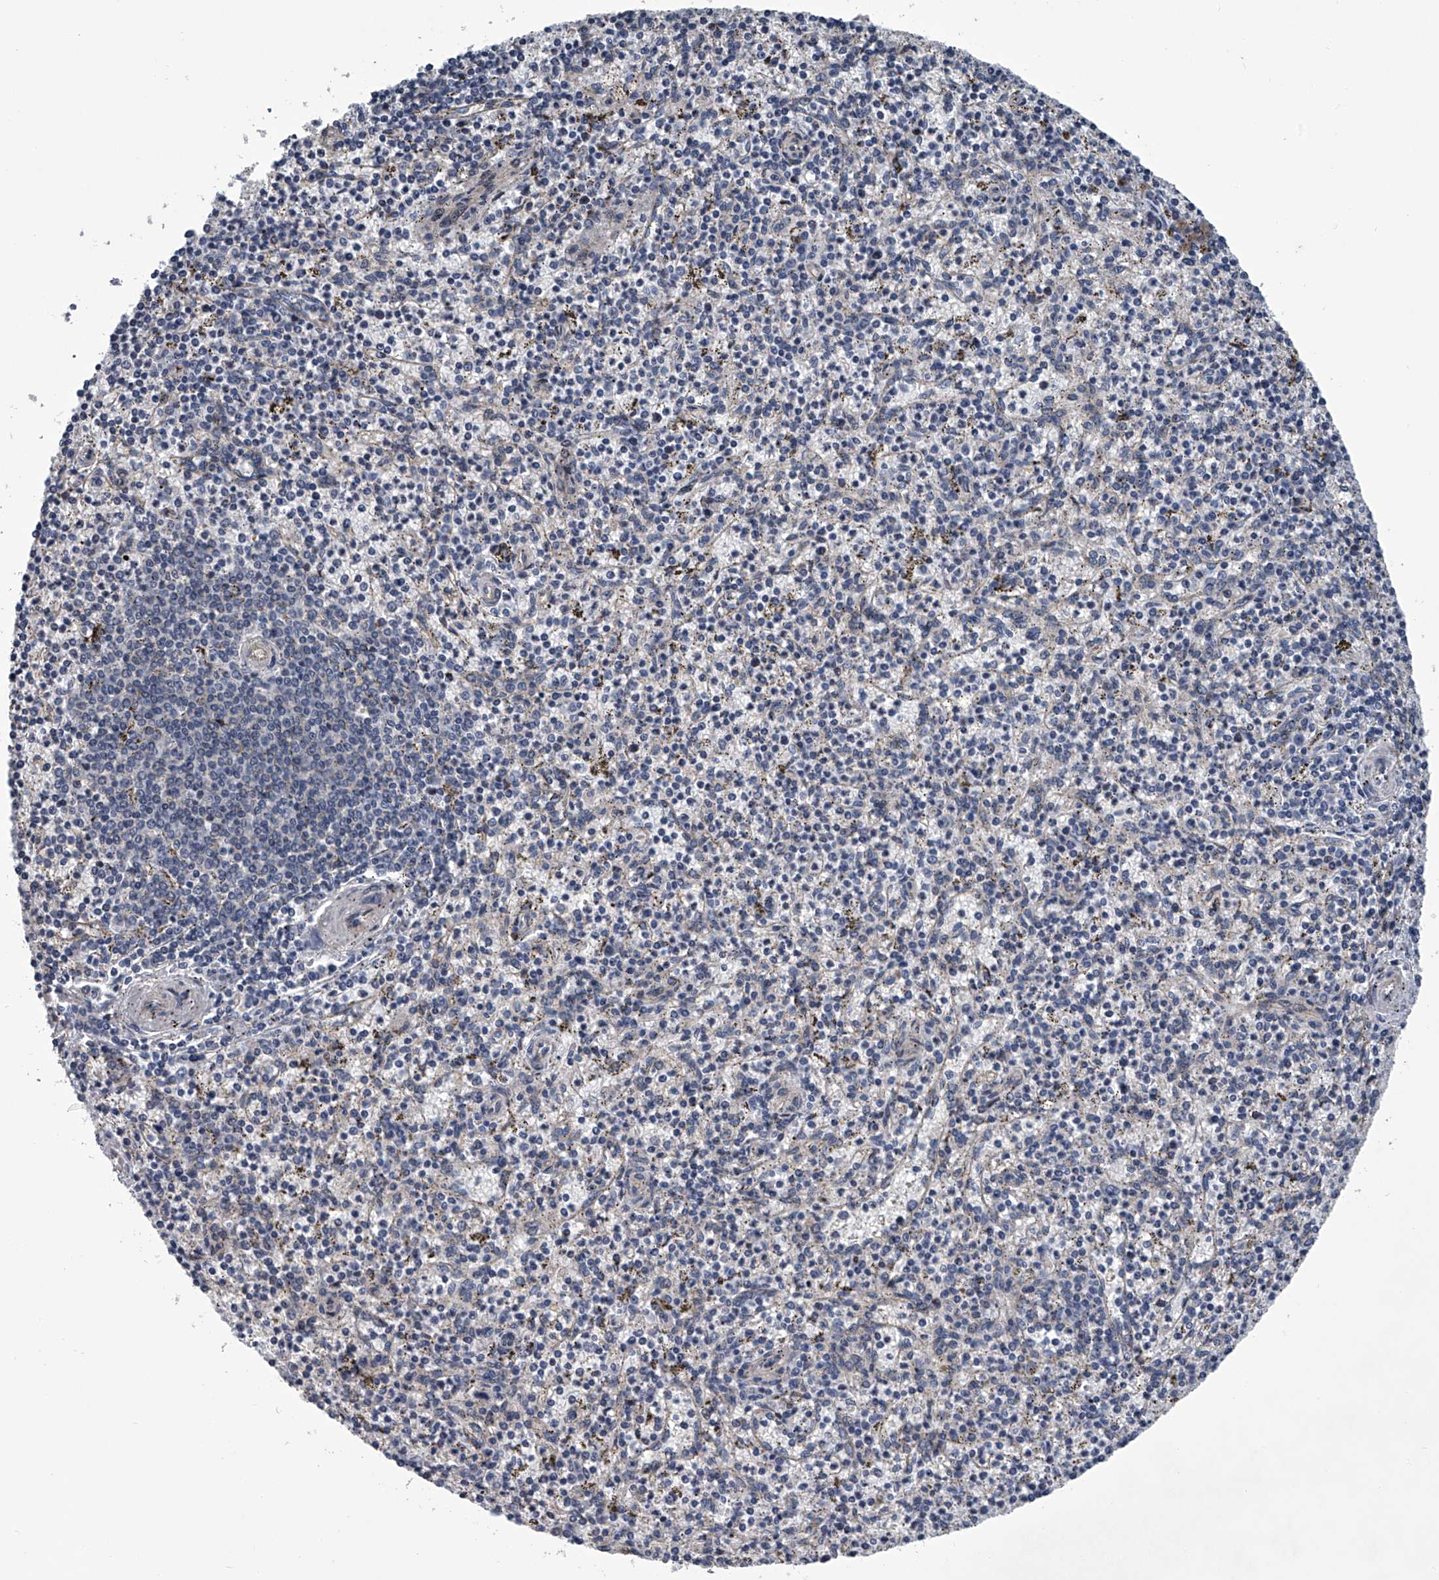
{"staining": {"intensity": "negative", "quantity": "none", "location": "none"}, "tissue": "spleen", "cell_type": "Cells in red pulp", "image_type": "normal", "snomed": [{"axis": "morphology", "description": "Normal tissue, NOS"}, {"axis": "topography", "description": "Spleen"}], "caption": "Immunohistochemistry (IHC) histopathology image of normal spleen stained for a protein (brown), which exhibits no staining in cells in red pulp. (Immunohistochemistry, brightfield microscopy, high magnification).", "gene": "ABCG1", "patient": {"sex": "male", "age": 72}}